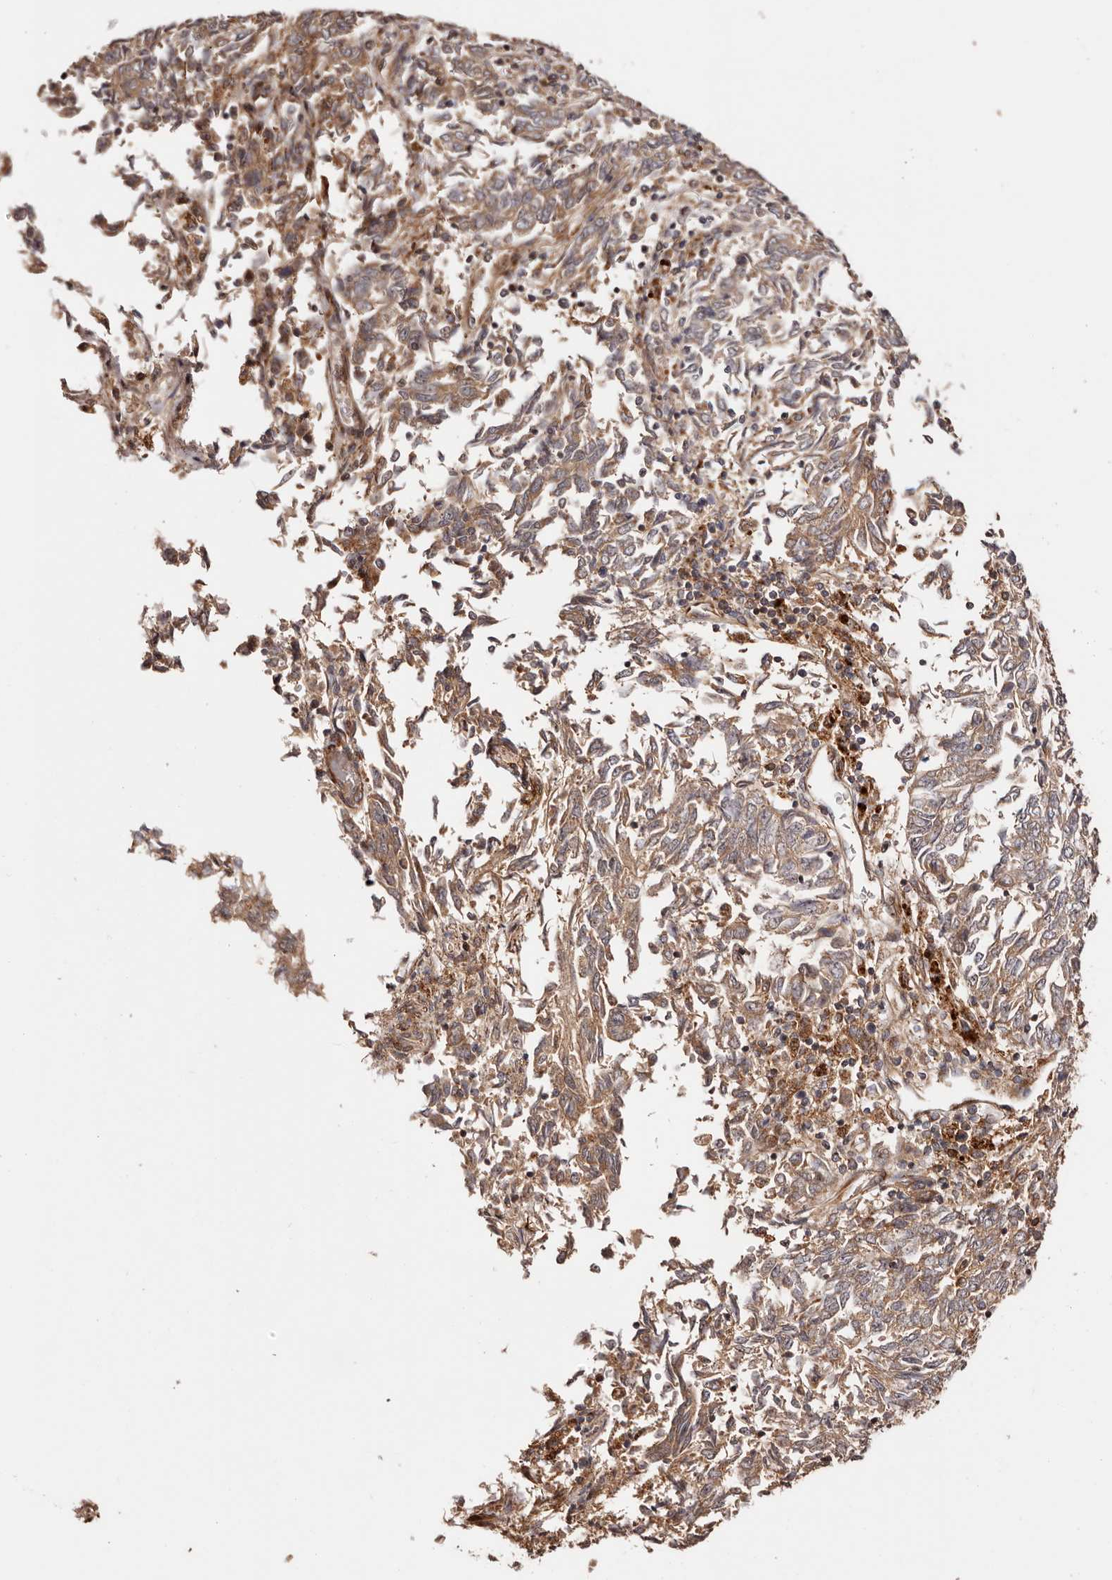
{"staining": {"intensity": "moderate", "quantity": ">75%", "location": "cytoplasmic/membranous"}, "tissue": "endometrial cancer", "cell_type": "Tumor cells", "image_type": "cancer", "snomed": [{"axis": "morphology", "description": "Adenocarcinoma, NOS"}, {"axis": "topography", "description": "Endometrium"}], "caption": "A medium amount of moderate cytoplasmic/membranous staining is identified in about >75% of tumor cells in endometrial cancer tissue.", "gene": "PTPN22", "patient": {"sex": "female", "age": 80}}